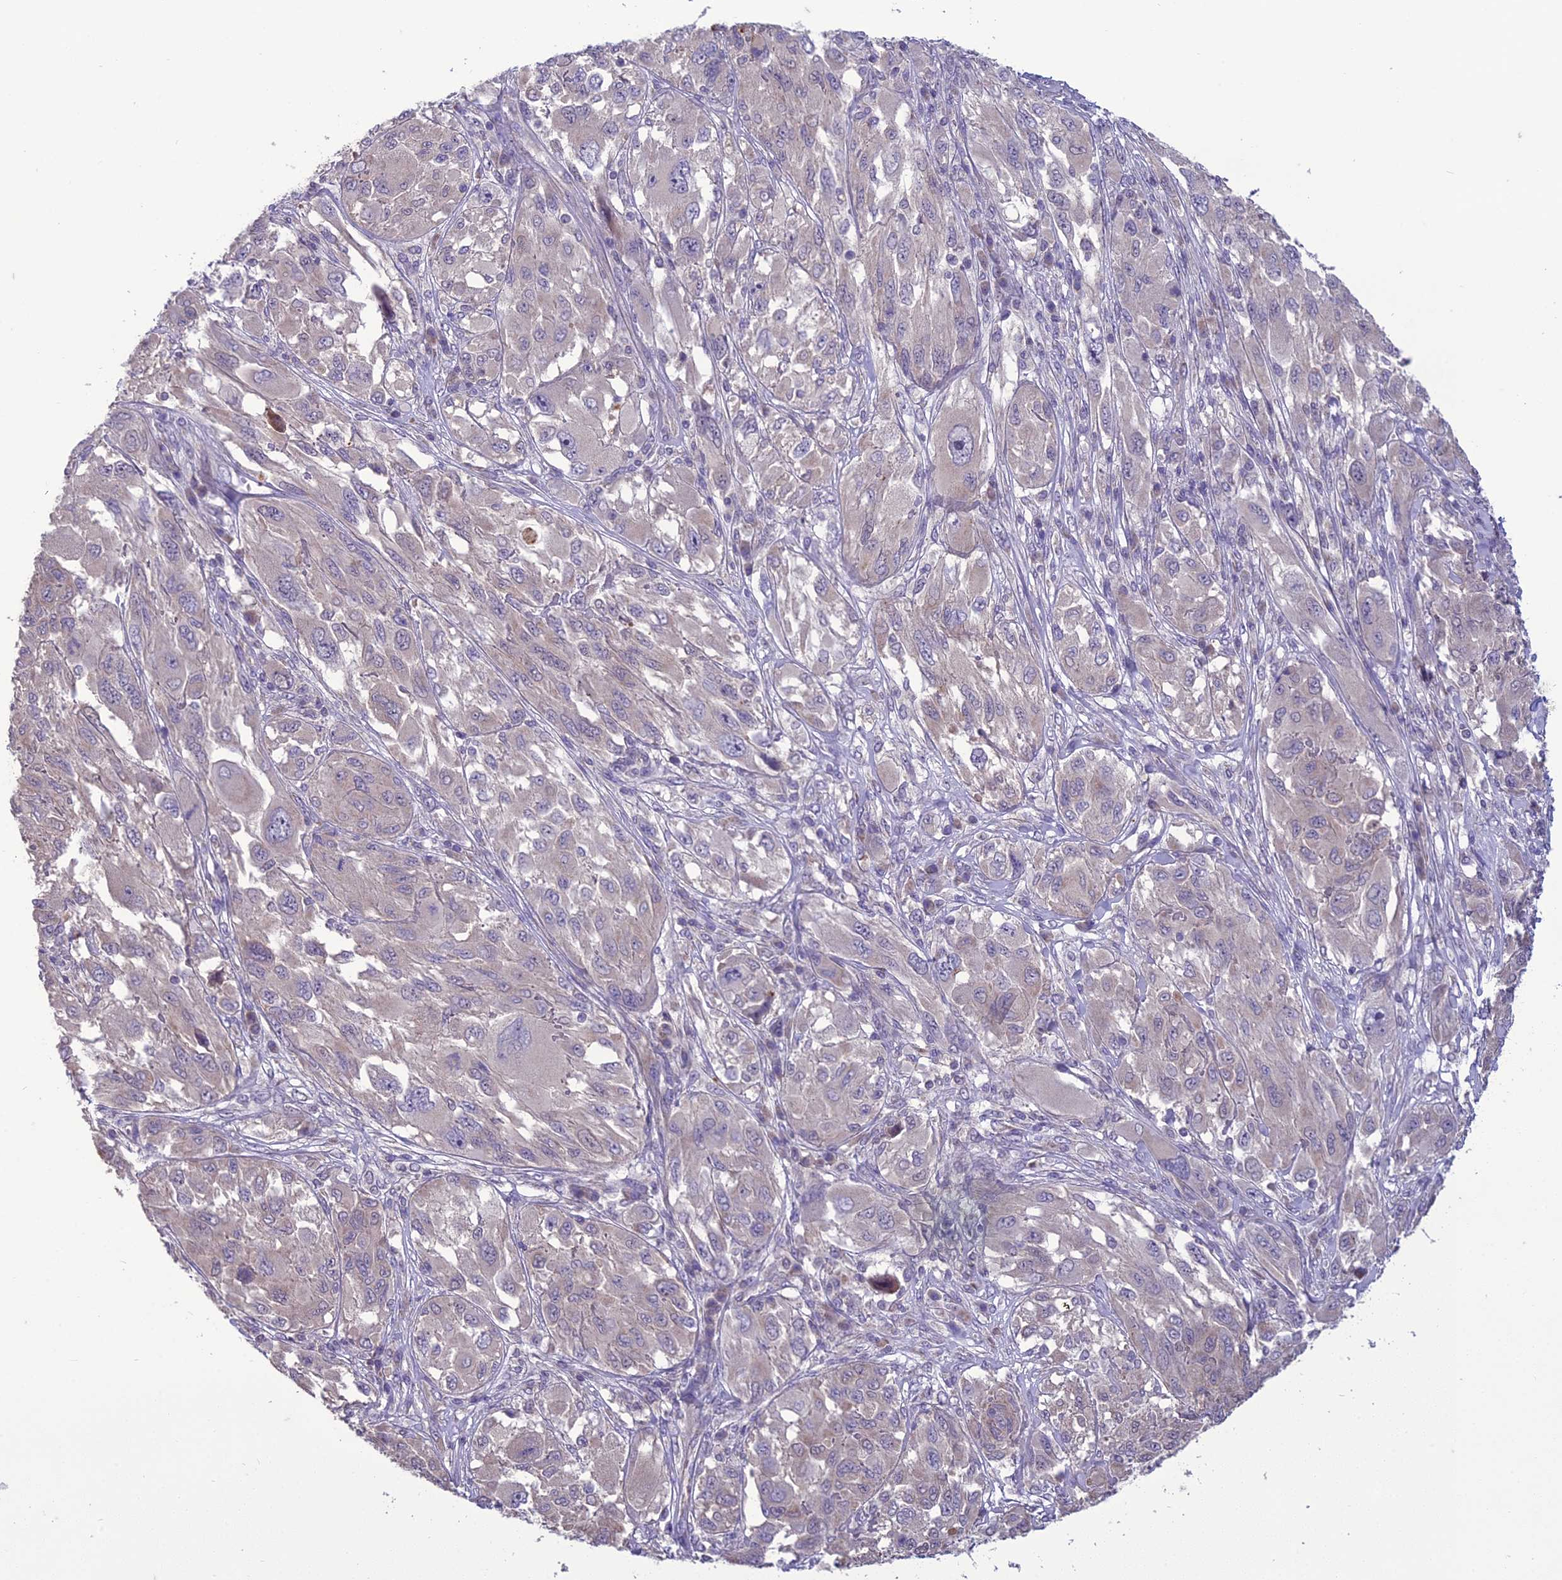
{"staining": {"intensity": "negative", "quantity": "none", "location": "none"}, "tissue": "melanoma", "cell_type": "Tumor cells", "image_type": "cancer", "snomed": [{"axis": "morphology", "description": "Malignant melanoma, NOS"}, {"axis": "topography", "description": "Skin"}], "caption": "A high-resolution photomicrograph shows immunohistochemistry (IHC) staining of melanoma, which shows no significant positivity in tumor cells.", "gene": "DUS2", "patient": {"sex": "female", "age": 91}}